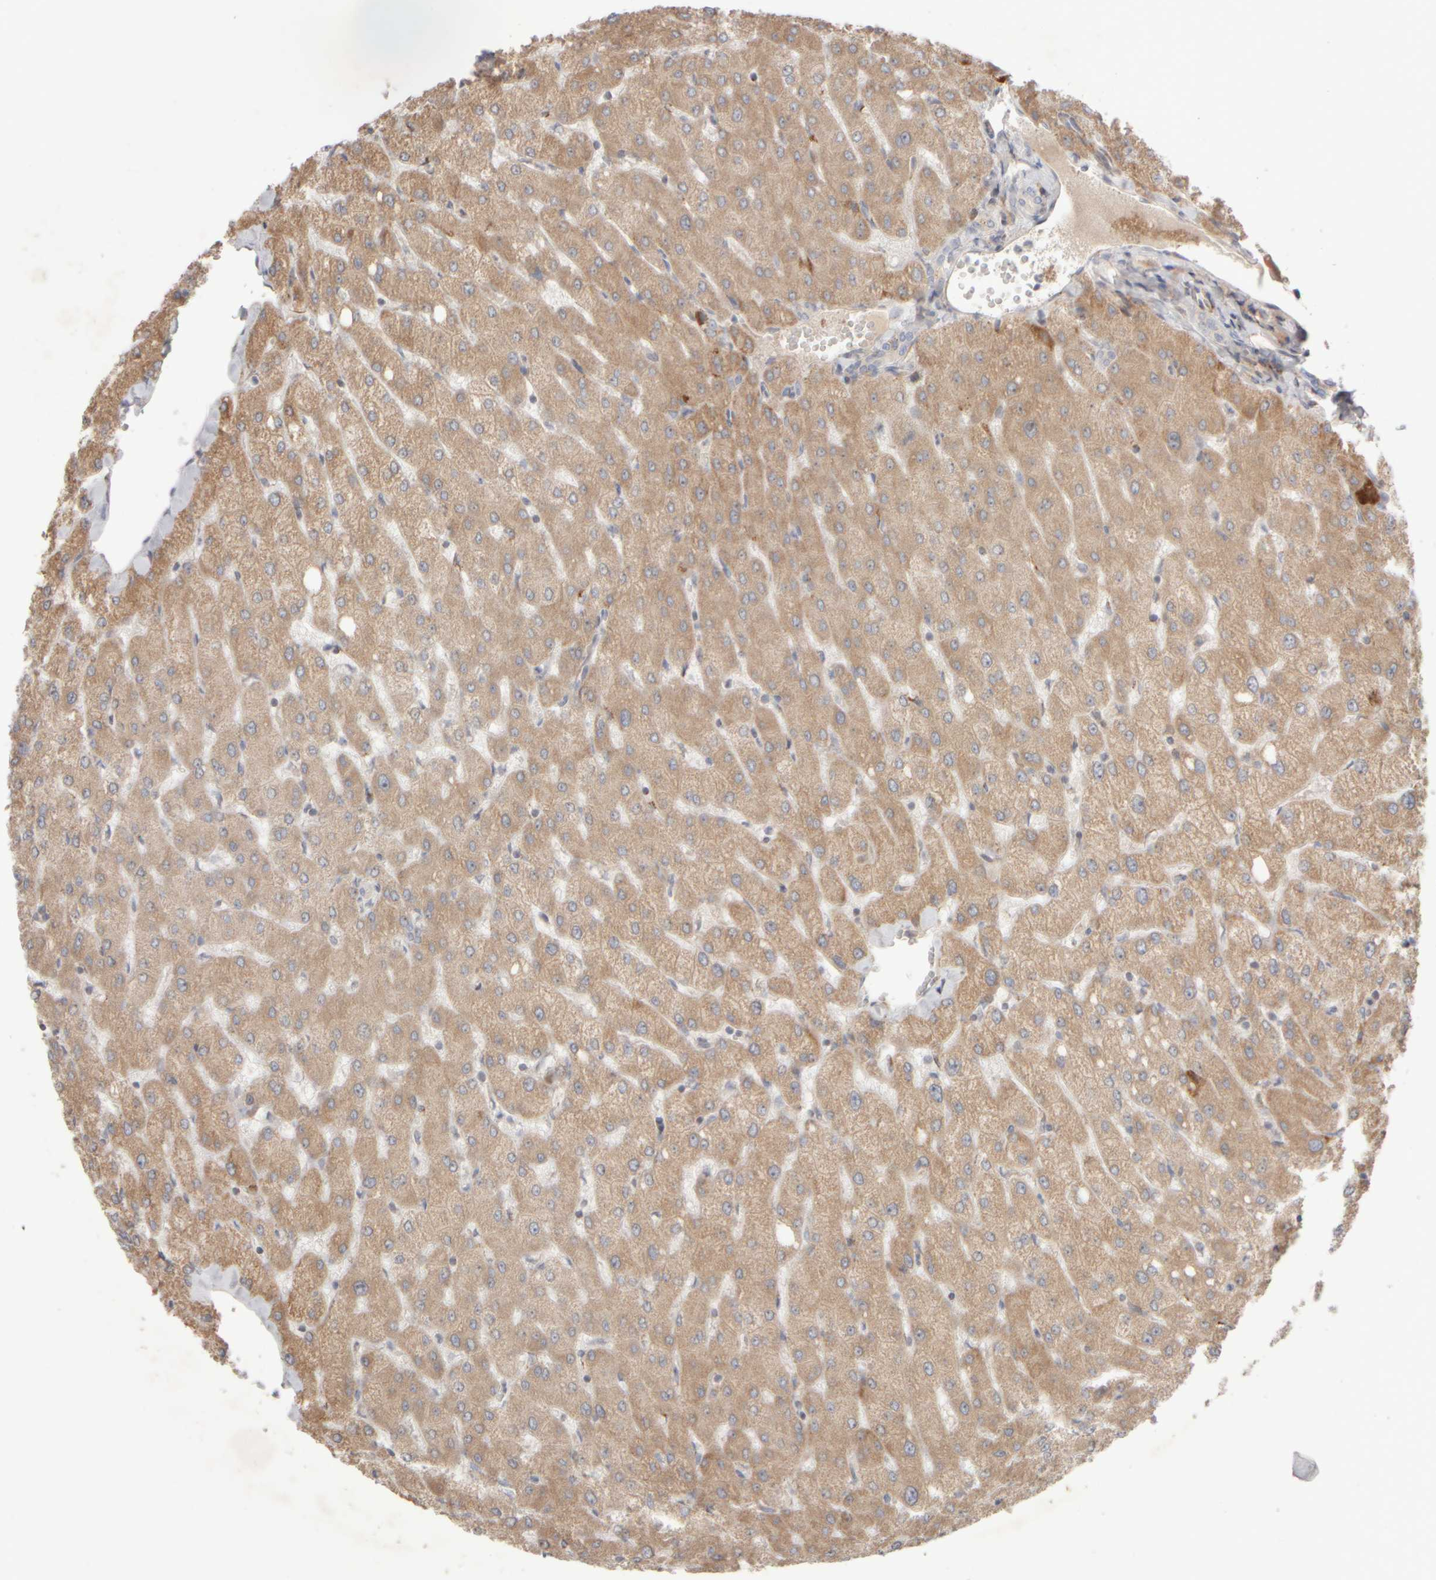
{"staining": {"intensity": "moderate", "quantity": ">75%", "location": "cytoplasmic/membranous"}, "tissue": "liver", "cell_type": "Hepatocytes", "image_type": "normal", "snomed": [{"axis": "morphology", "description": "Normal tissue, NOS"}, {"axis": "topography", "description": "Liver"}], "caption": "High-magnification brightfield microscopy of unremarkable liver stained with DAB (brown) and counterstained with hematoxylin (blue). hepatocytes exhibit moderate cytoplasmic/membranous expression is identified in about>75% of cells.", "gene": "CHADL", "patient": {"sex": "female", "age": 54}}